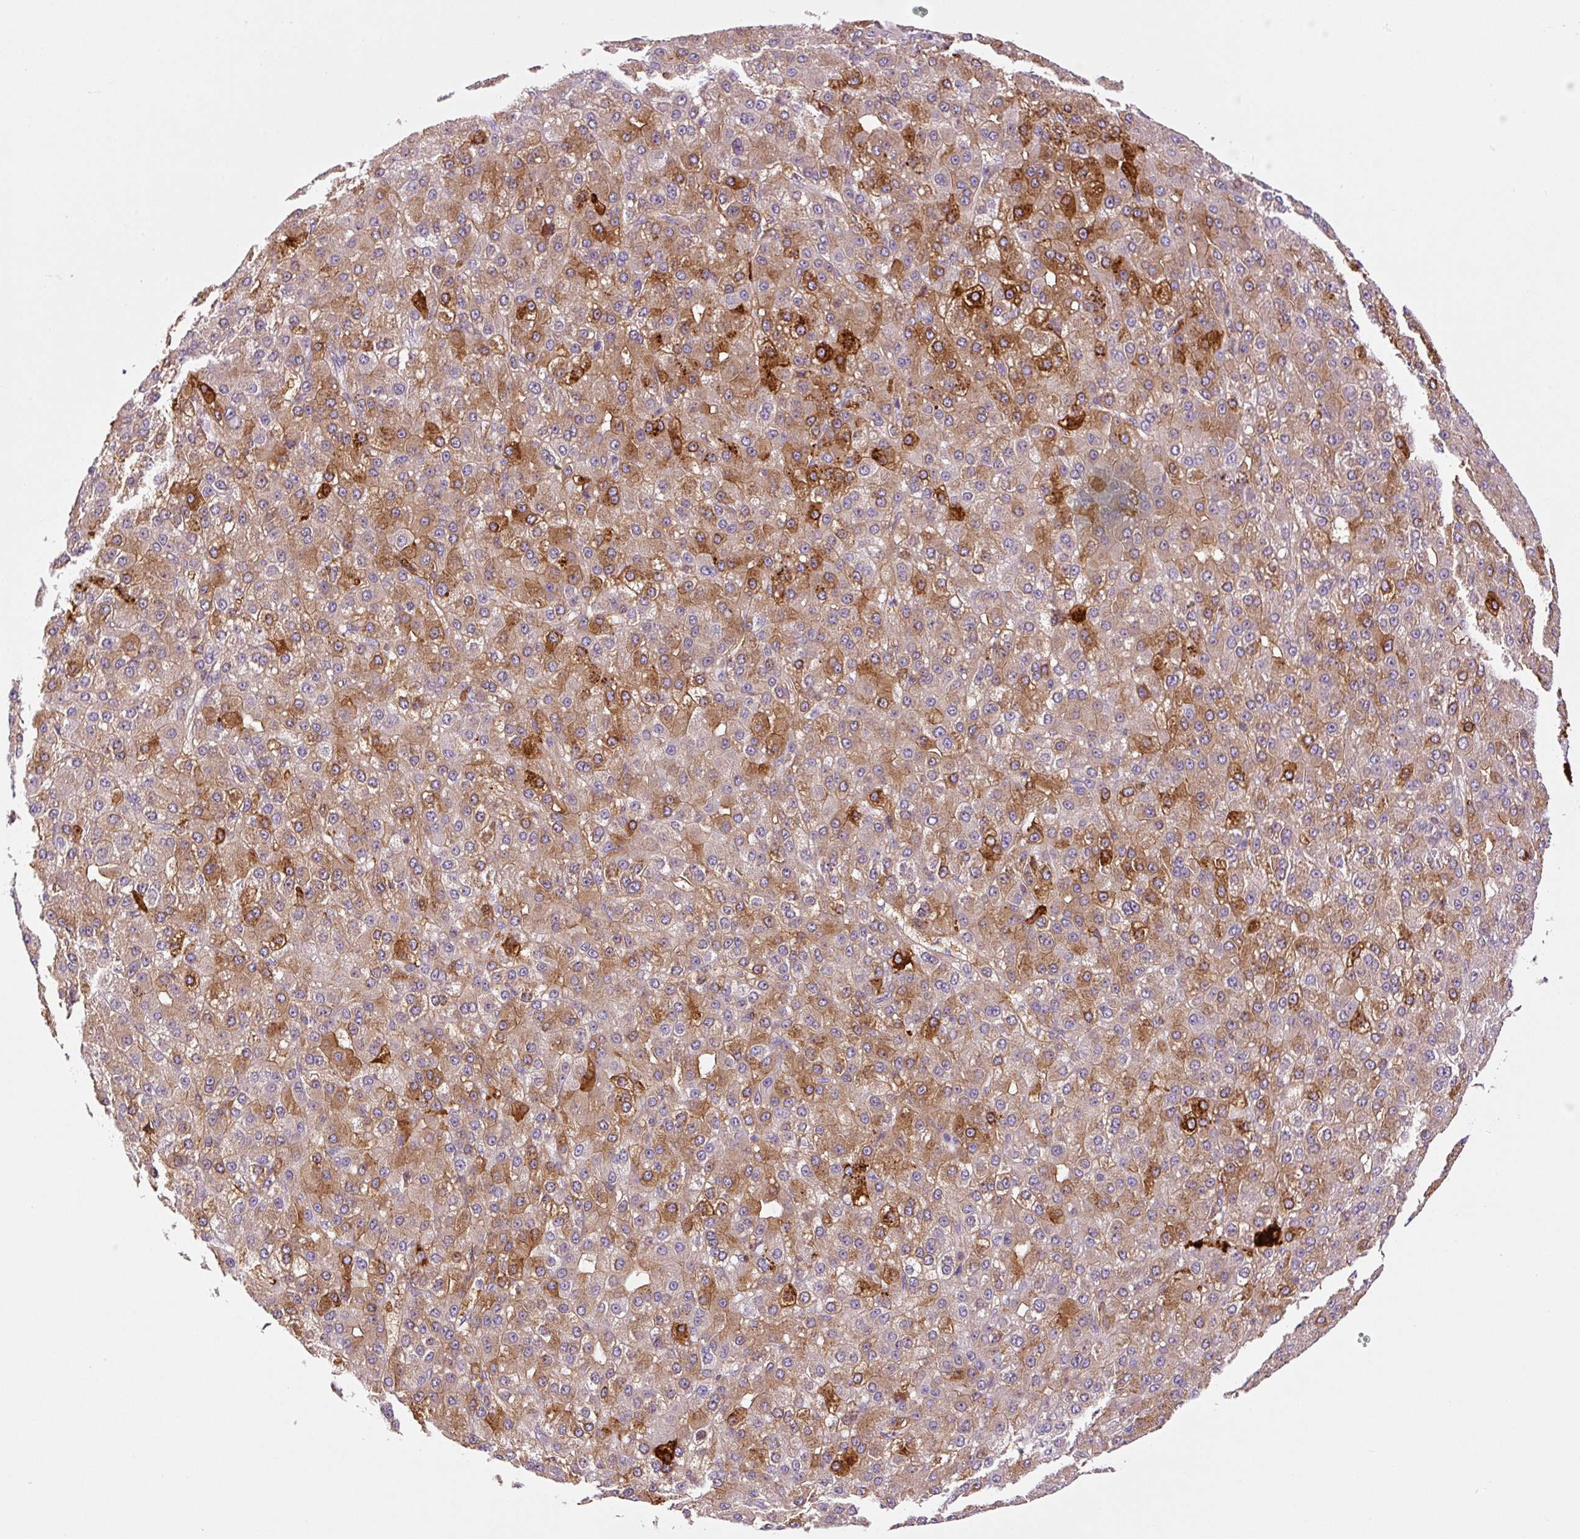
{"staining": {"intensity": "moderate", "quantity": "25%-75%", "location": "cytoplasmic/membranous"}, "tissue": "liver cancer", "cell_type": "Tumor cells", "image_type": "cancer", "snomed": [{"axis": "morphology", "description": "Carcinoma, Hepatocellular, NOS"}, {"axis": "topography", "description": "Liver"}], "caption": "A brown stain highlights moderate cytoplasmic/membranous staining of a protein in human liver hepatocellular carcinoma tumor cells. The staining was performed using DAB to visualize the protein expression in brown, while the nuclei were stained in blue with hematoxylin (Magnification: 20x).", "gene": "FUT10", "patient": {"sex": "male", "age": 67}}